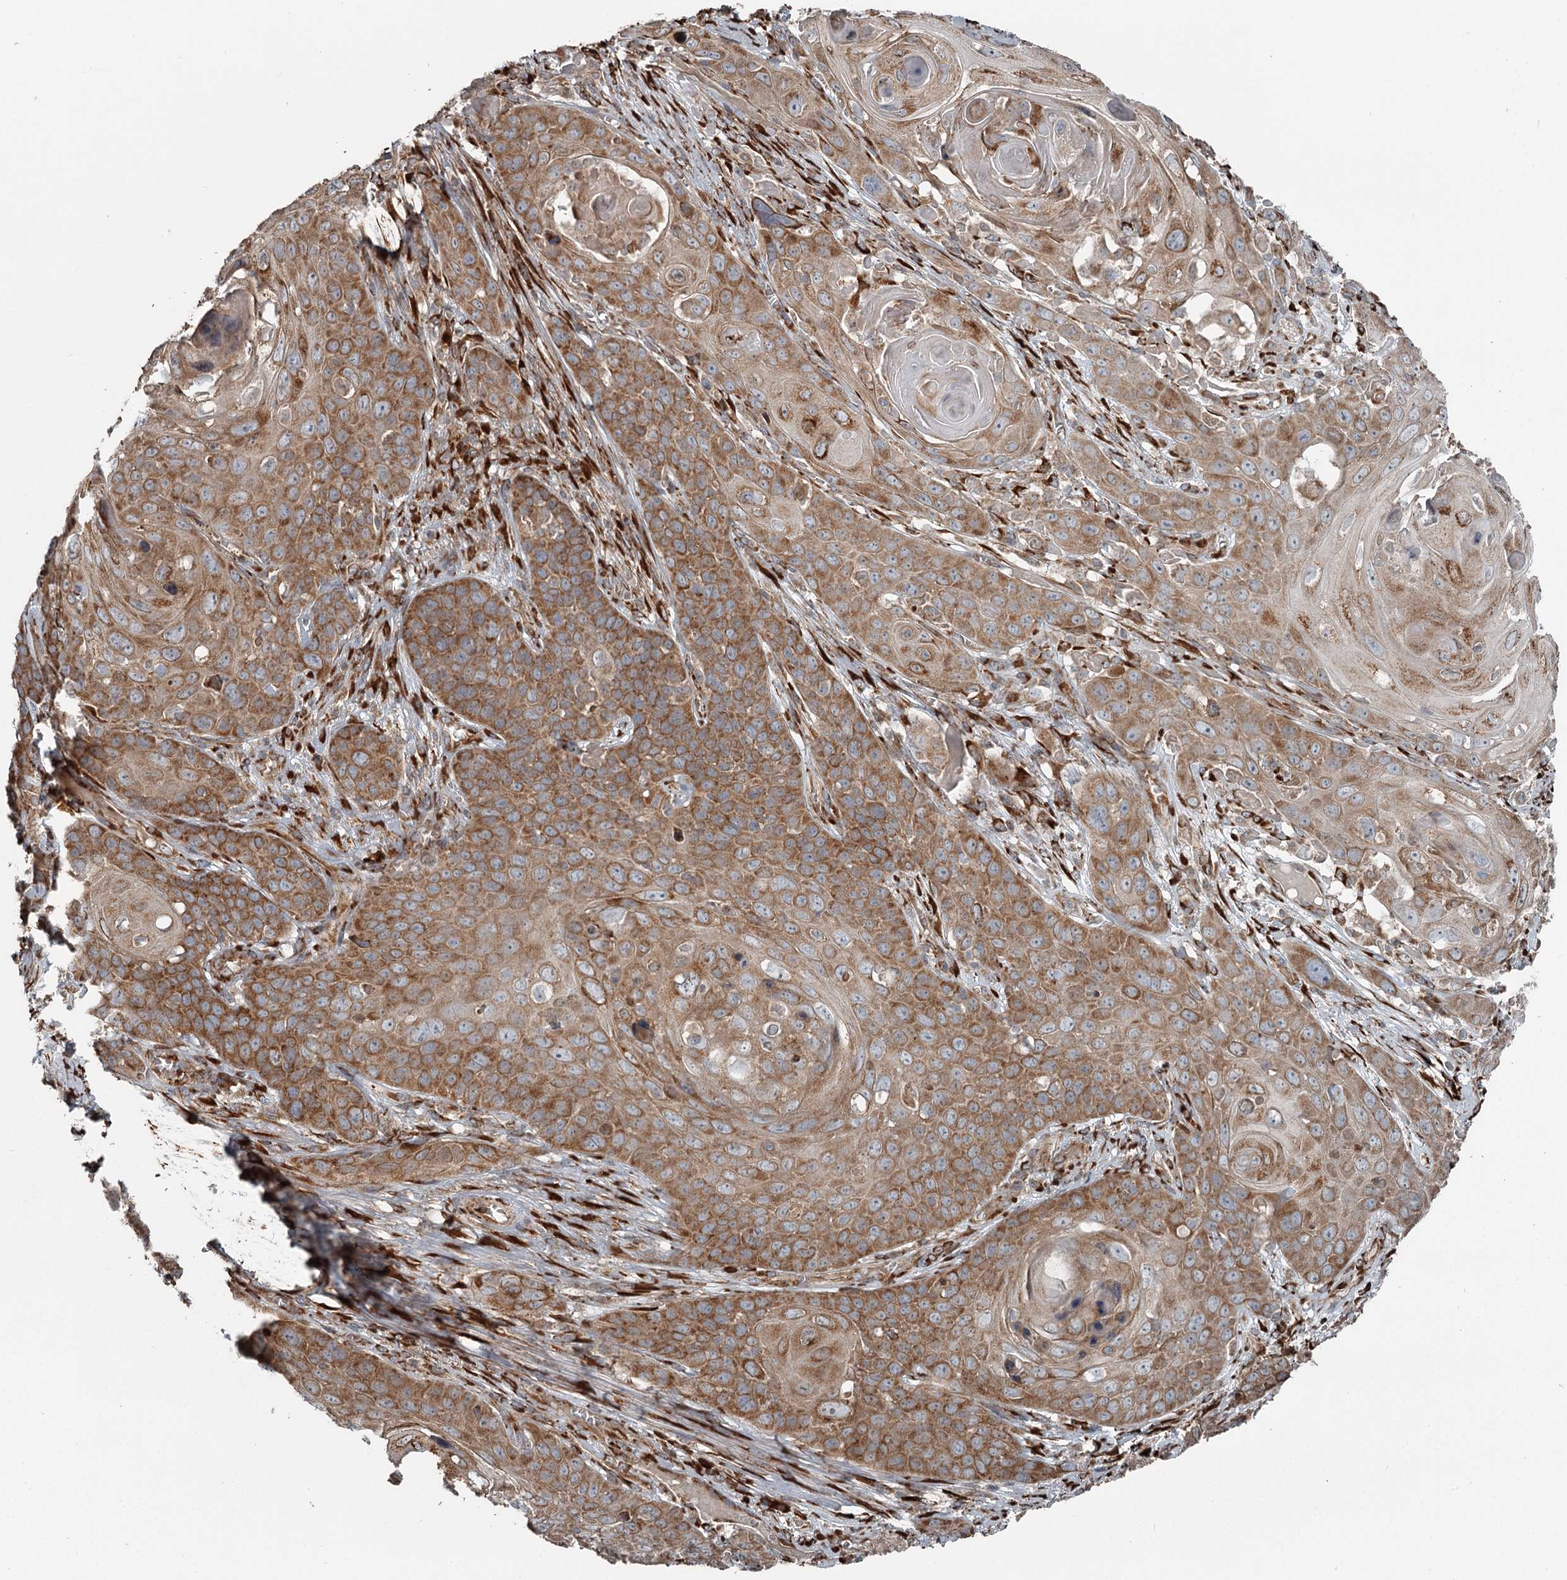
{"staining": {"intensity": "moderate", "quantity": ">75%", "location": "cytoplasmic/membranous"}, "tissue": "skin cancer", "cell_type": "Tumor cells", "image_type": "cancer", "snomed": [{"axis": "morphology", "description": "Squamous cell carcinoma, NOS"}, {"axis": "topography", "description": "Skin"}], "caption": "A medium amount of moderate cytoplasmic/membranous expression is seen in about >75% of tumor cells in skin squamous cell carcinoma tissue.", "gene": "RASSF8", "patient": {"sex": "male", "age": 55}}